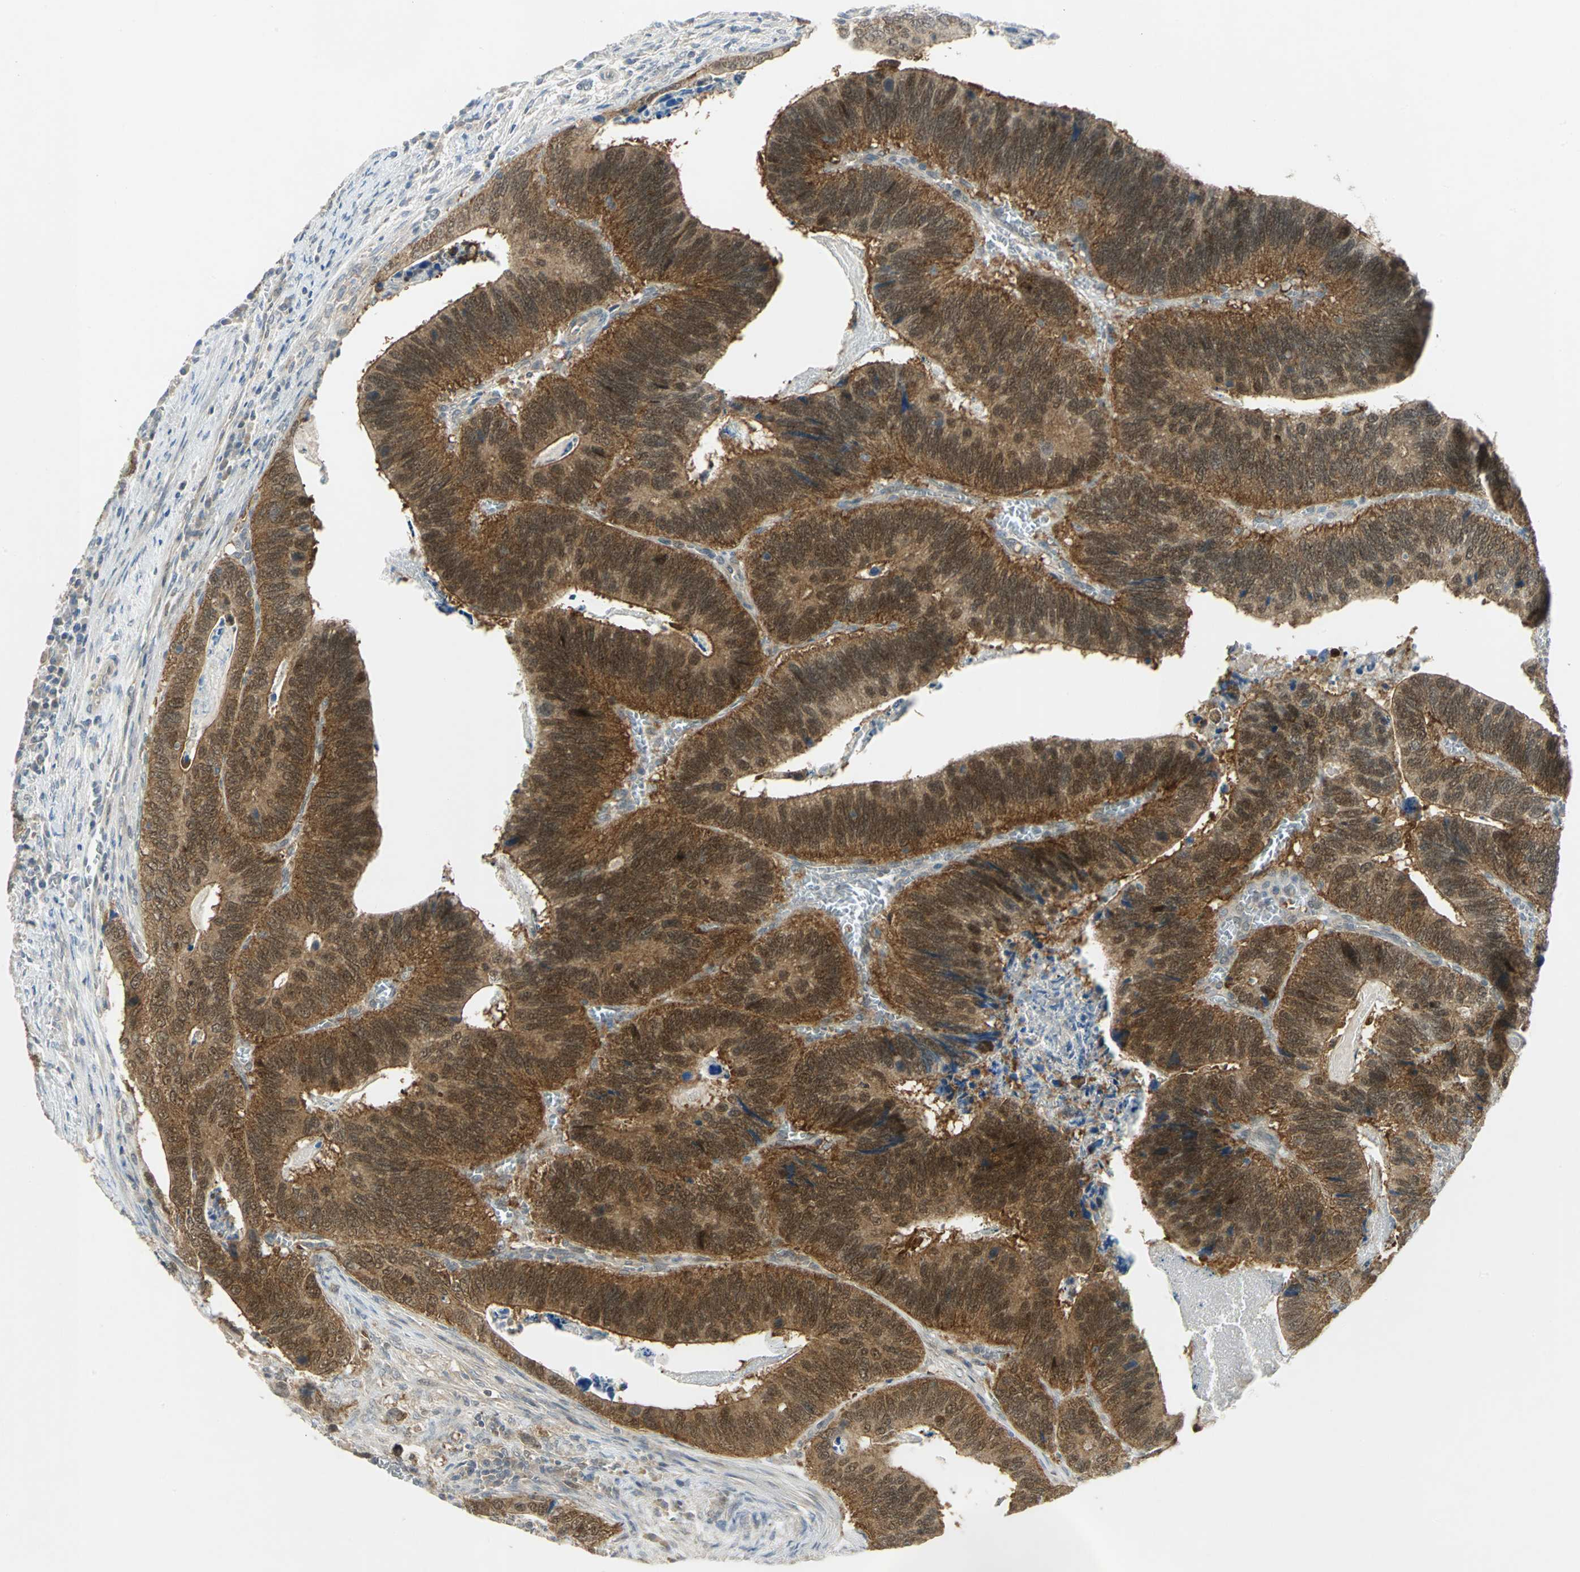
{"staining": {"intensity": "strong", "quantity": ">75%", "location": "cytoplasmic/membranous,nuclear"}, "tissue": "colorectal cancer", "cell_type": "Tumor cells", "image_type": "cancer", "snomed": [{"axis": "morphology", "description": "Adenocarcinoma, NOS"}, {"axis": "topography", "description": "Colon"}], "caption": "Immunohistochemistry (IHC) (DAB (3,3'-diaminobenzidine)) staining of colorectal cancer (adenocarcinoma) displays strong cytoplasmic/membranous and nuclear protein staining in about >75% of tumor cells. (IHC, brightfield microscopy, high magnification).", "gene": "PPIA", "patient": {"sex": "male", "age": 72}}